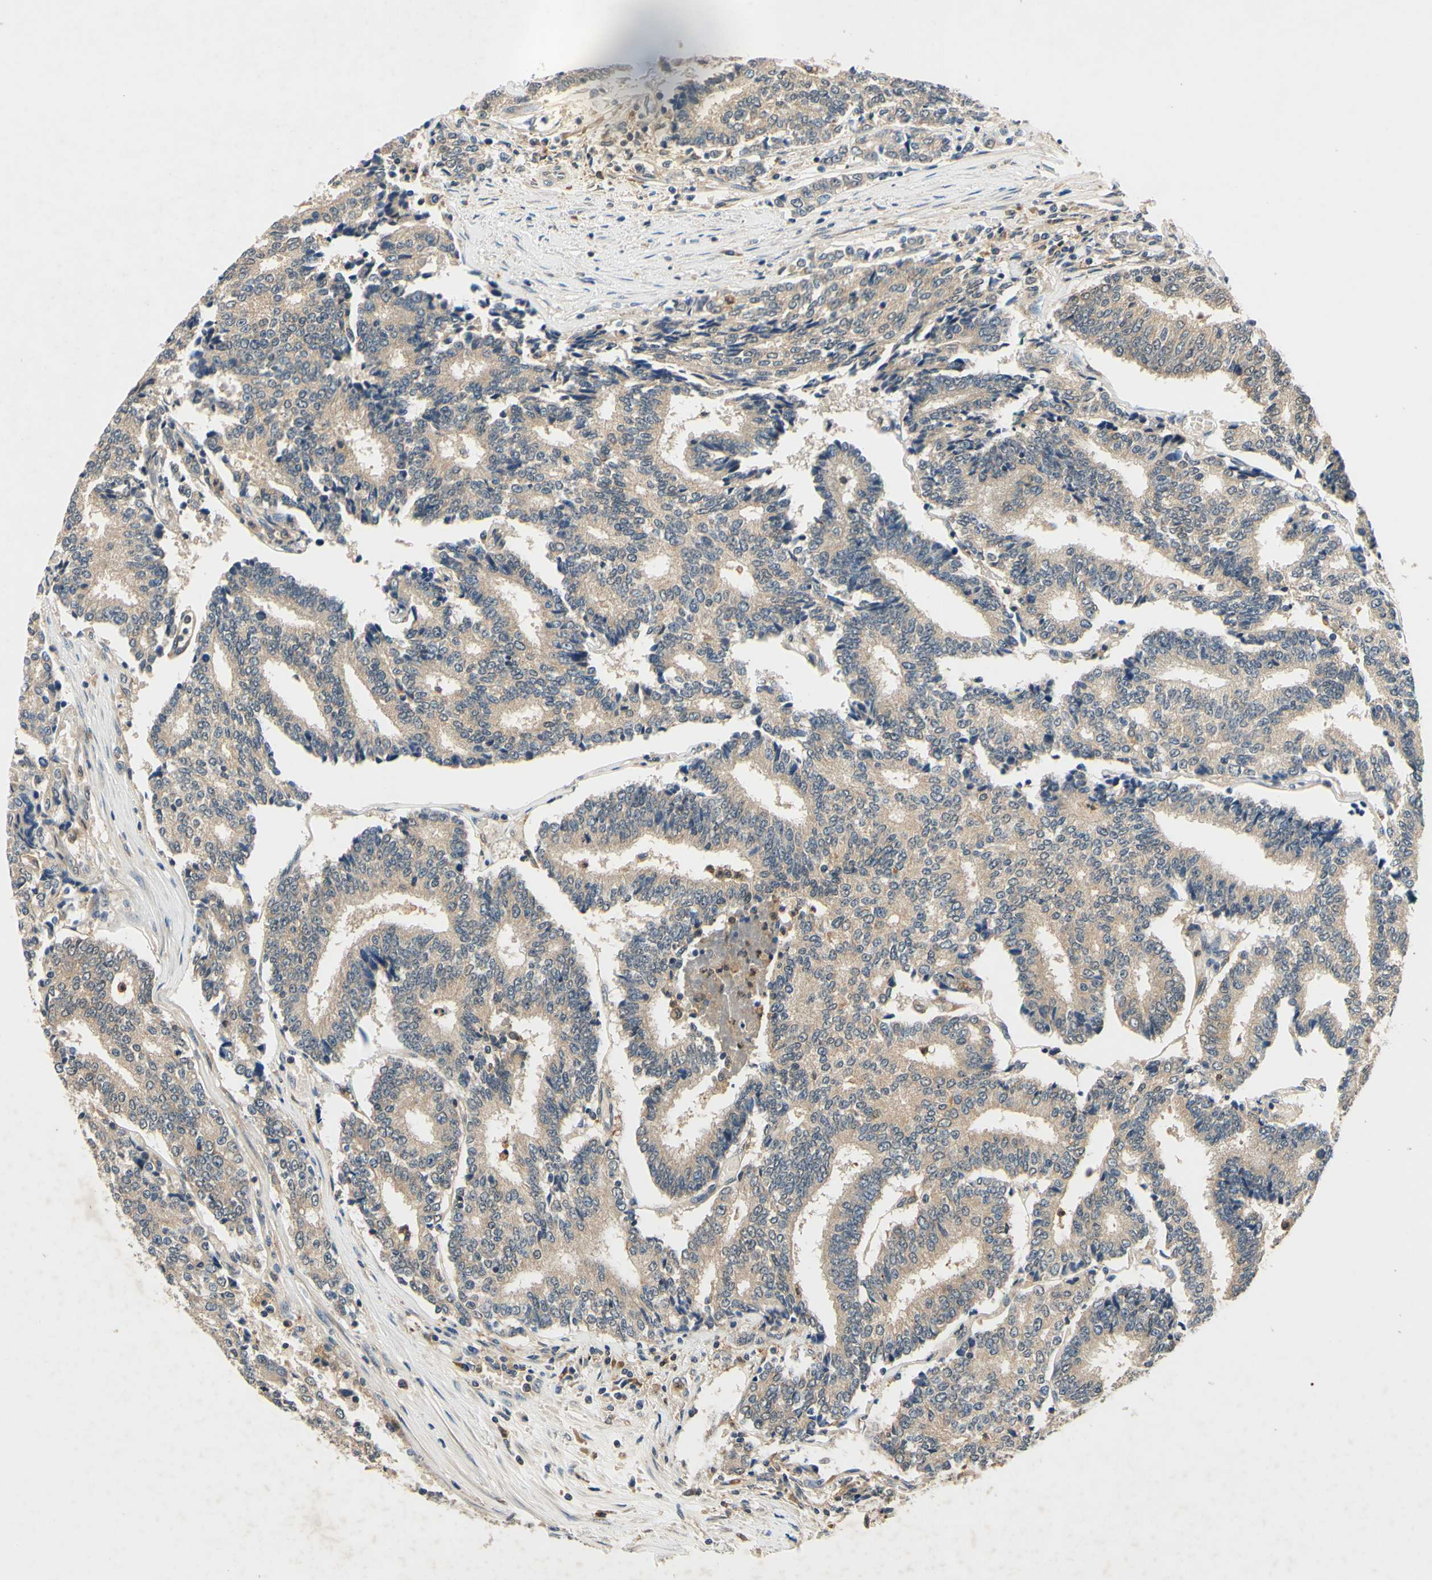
{"staining": {"intensity": "weak", "quantity": ">75%", "location": "cytoplasmic/membranous"}, "tissue": "prostate cancer", "cell_type": "Tumor cells", "image_type": "cancer", "snomed": [{"axis": "morphology", "description": "Normal tissue, NOS"}, {"axis": "morphology", "description": "Adenocarcinoma, High grade"}, {"axis": "topography", "description": "Prostate"}, {"axis": "topography", "description": "Seminal veicle"}], "caption": "Protein staining by immunohistochemistry (IHC) reveals weak cytoplasmic/membranous expression in about >75% of tumor cells in prostate cancer.", "gene": "PLA2G4A", "patient": {"sex": "male", "age": 55}}